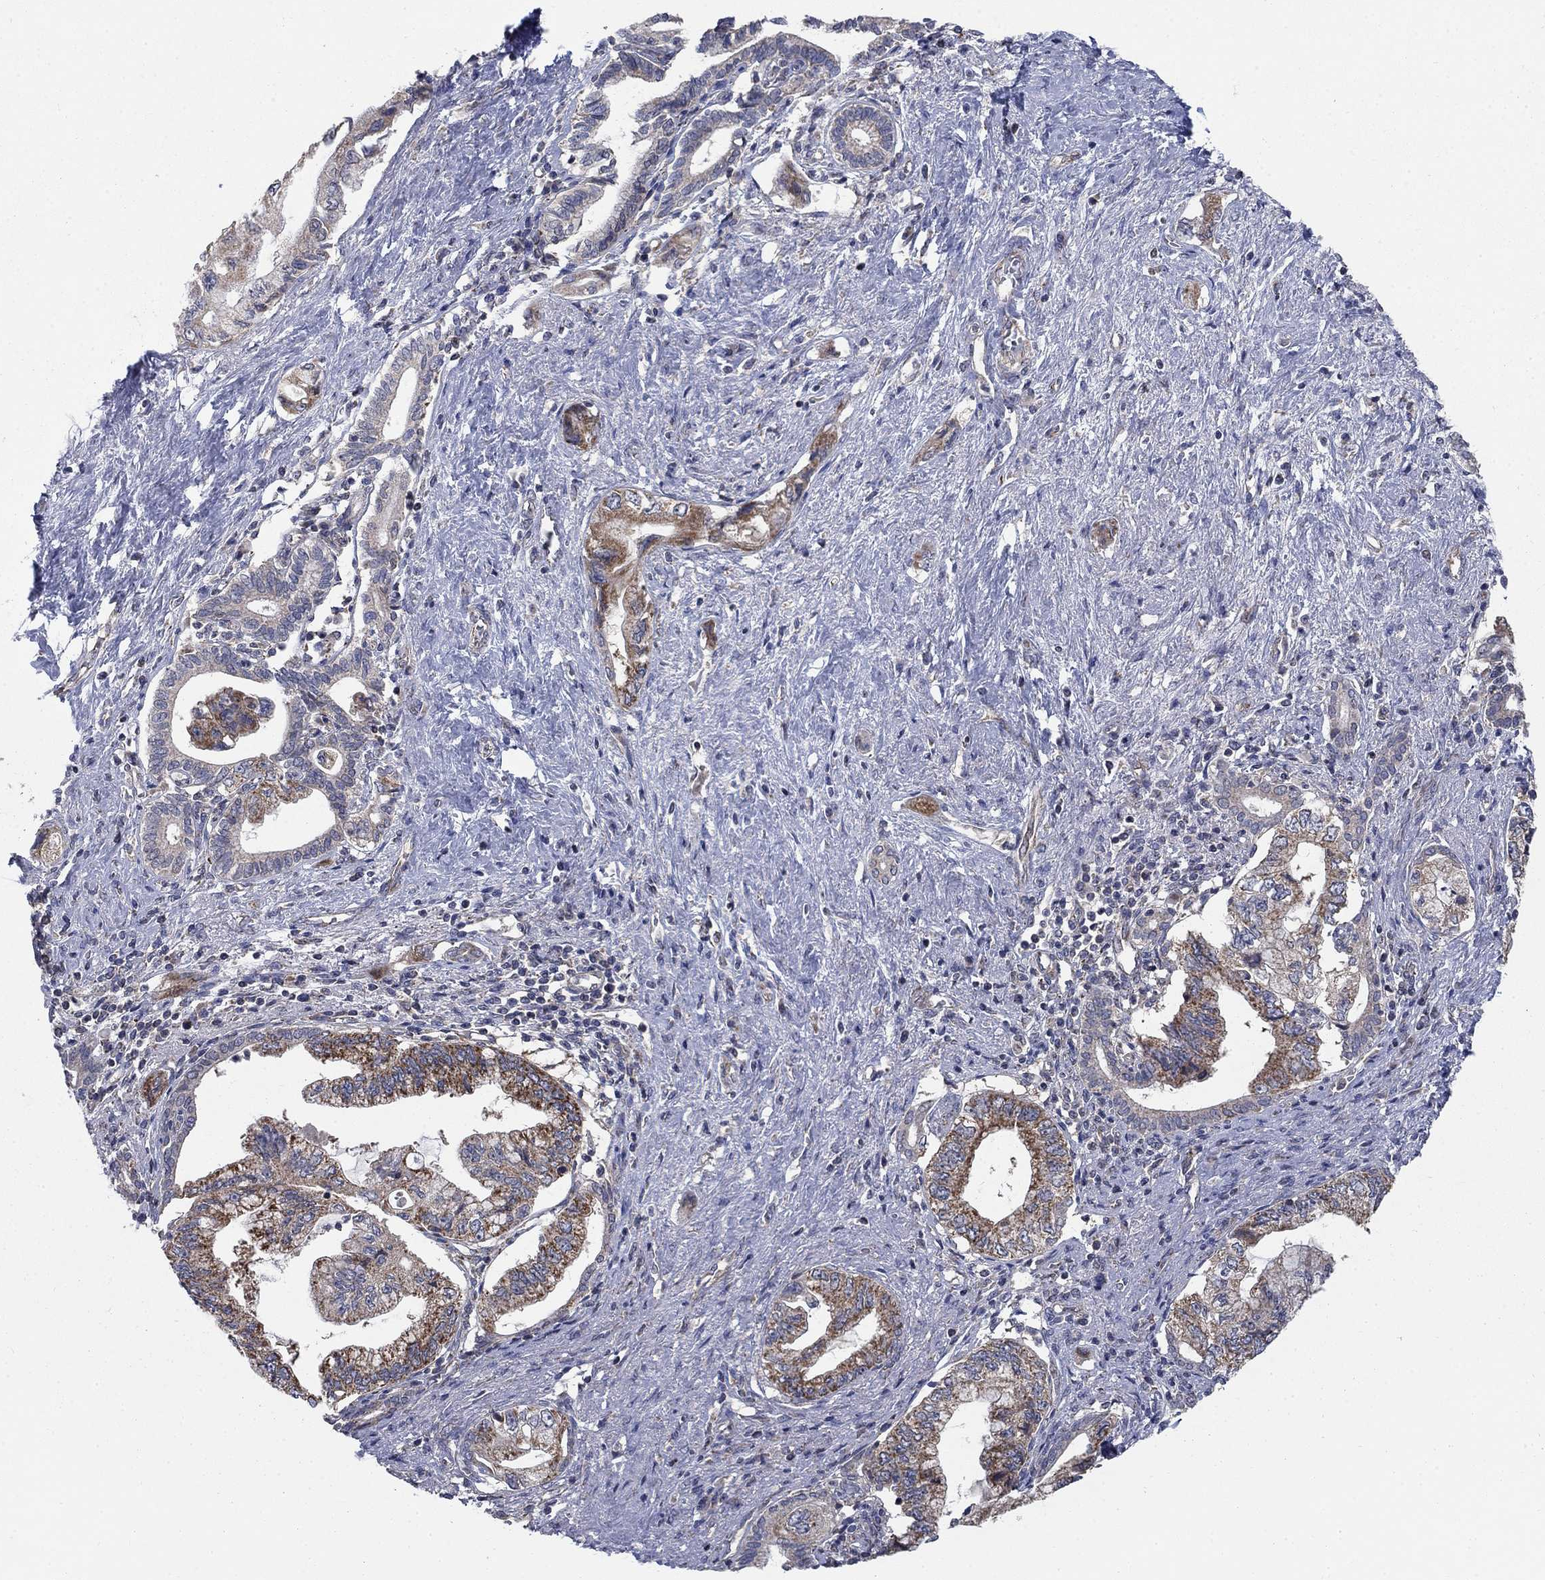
{"staining": {"intensity": "moderate", "quantity": "25%-75%", "location": "cytoplasmic/membranous"}, "tissue": "pancreatic cancer", "cell_type": "Tumor cells", "image_type": "cancer", "snomed": [{"axis": "morphology", "description": "Adenocarcinoma, NOS"}, {"axis": "topography", "description": "Pancreas"}], "caption": "Tumor cells exhibit medium levels of moderate cytoplasmic/membranous expression in about 25%-75% of cells in pancreatic adenocarcinoma.", "gene": "NME7", "patient": {"sex": "female", "age": 73}}